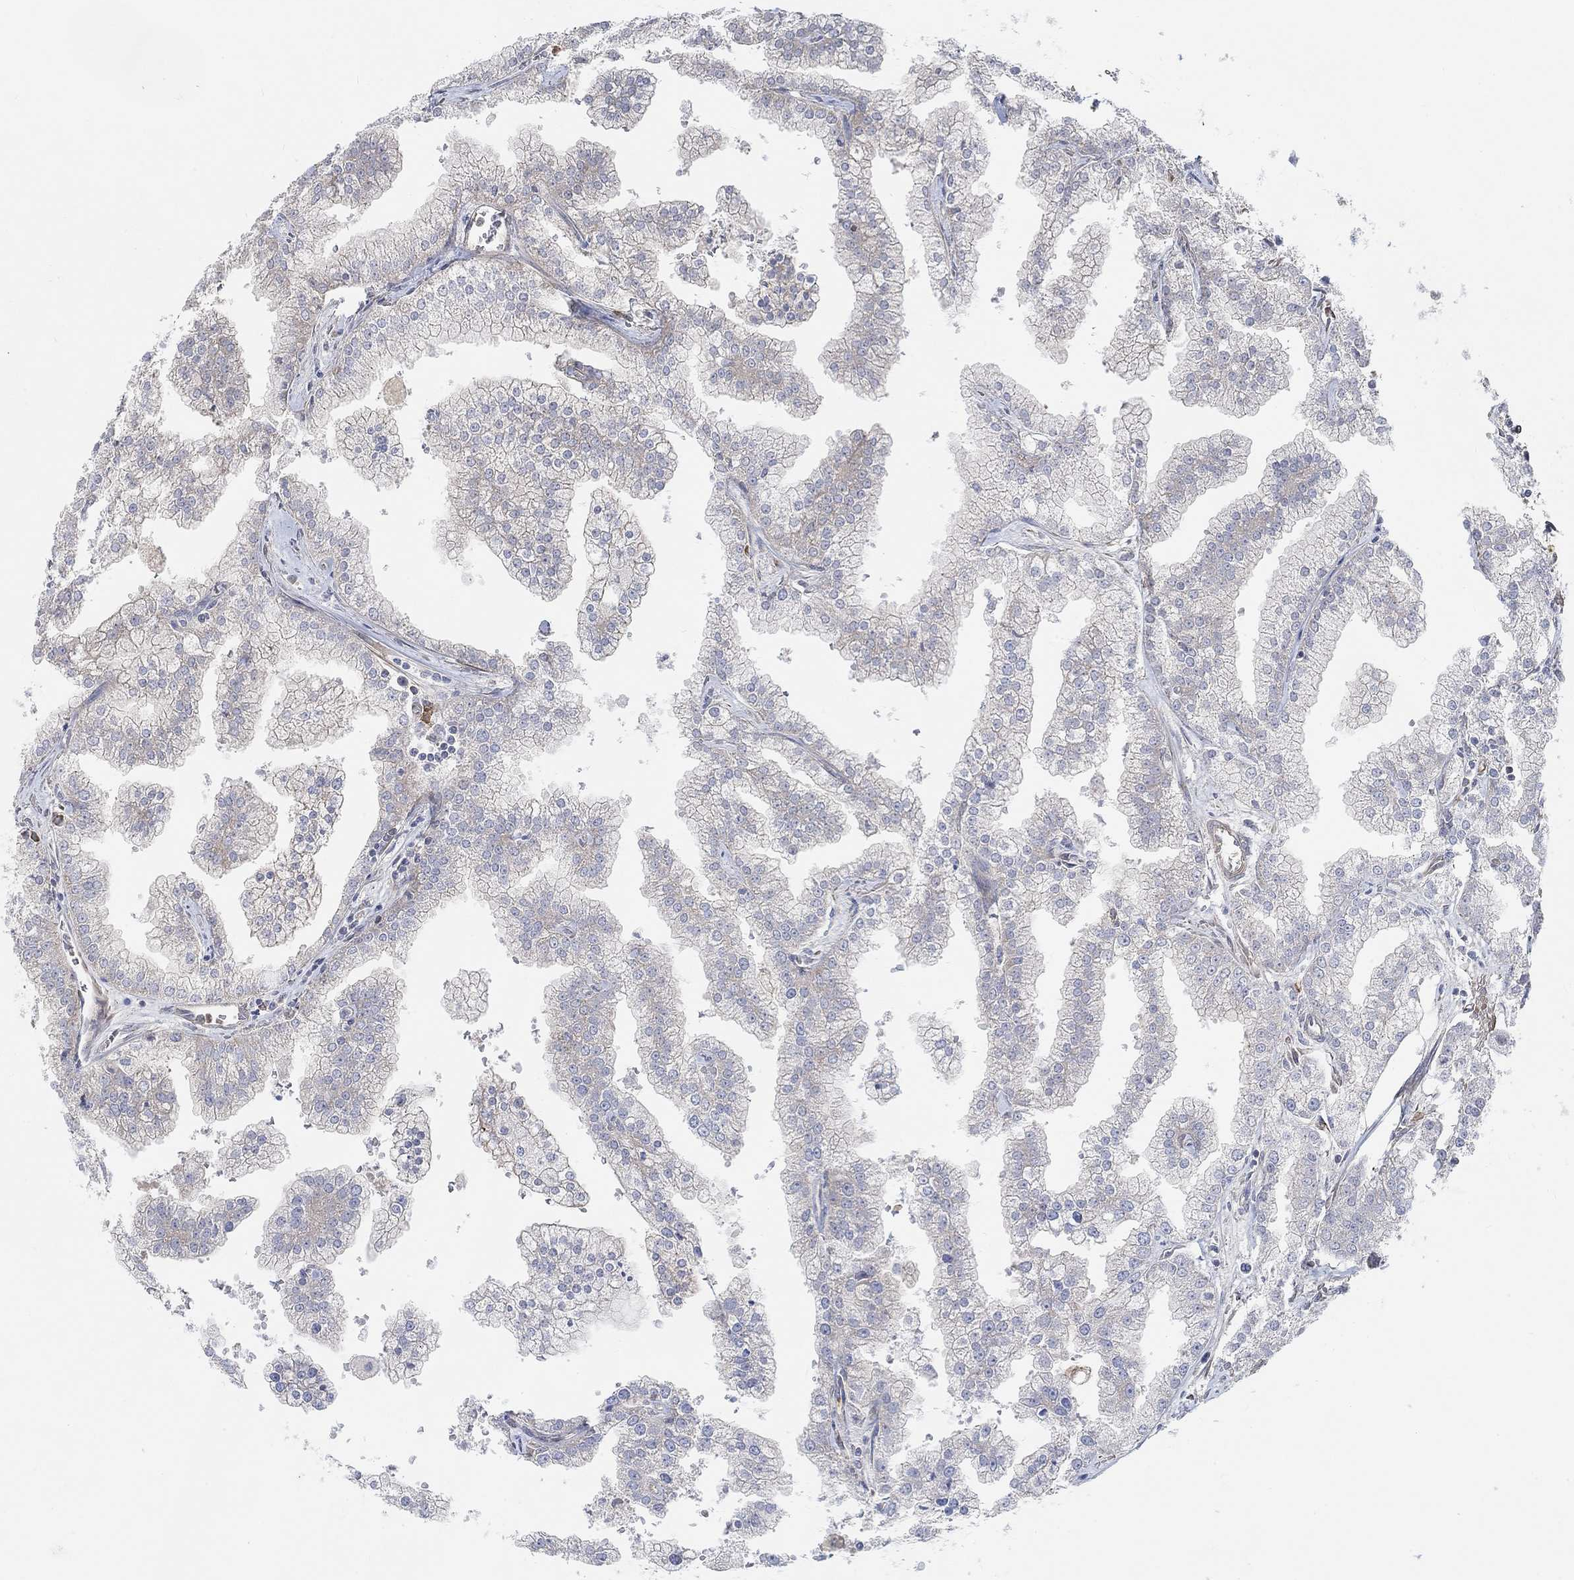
{"staining": {"intensity": "negative", "quantity": "none", "location": "none"}, "tissue": "prostate cancer", "cell_type": "Tumor cells", "image_type": "cancer", "snomed": [{"axis": "morphology", "description": "Adenocarcinoma, NOS"}, {"axis": "topography", "description": "Prostate"}], "caption": "Tumor cells are negative for brown protein staining in prostate cancer.", "gene": "SYT16", "patient": {"sex": "male", "age": 70}}